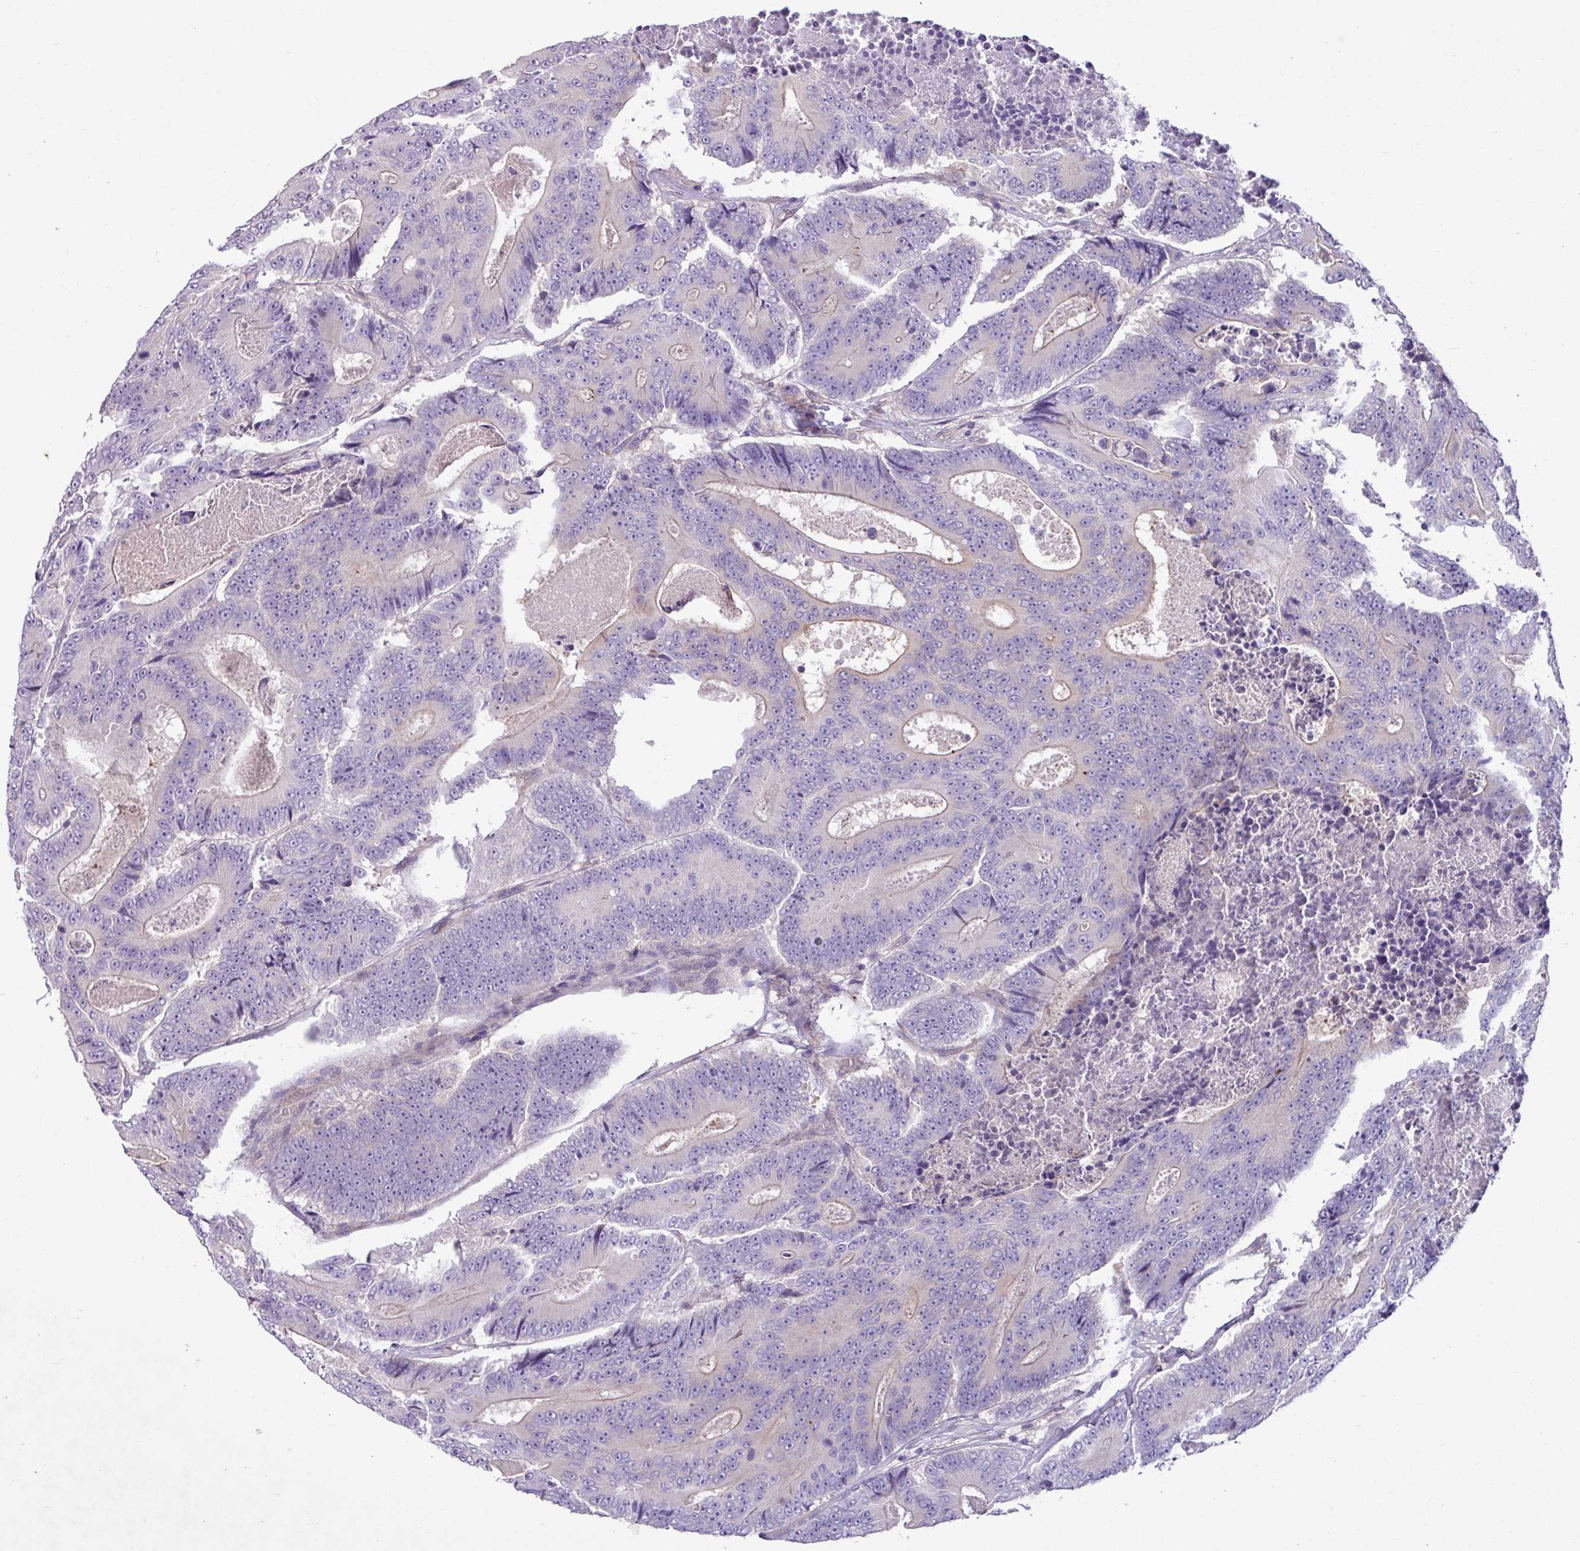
{"staining": {"intensity": "negative", "quantity": "none", "location": "none"}, "tissue": "colorectal cancer", "cell_type": "Tumor cells", "image_type": "cancer", "snomed": [{"axis": "morphology", "description": "Adenocarcinoma, NOS"}, {"axis": "topography", "description": "Colon"}], "caption": "DAB immunohistochemical staining of human colorectal cancer displays no significant staining in tumor cells.", "gene": "KIRREL3", "patient": {"sex": "male", "age": 83}}